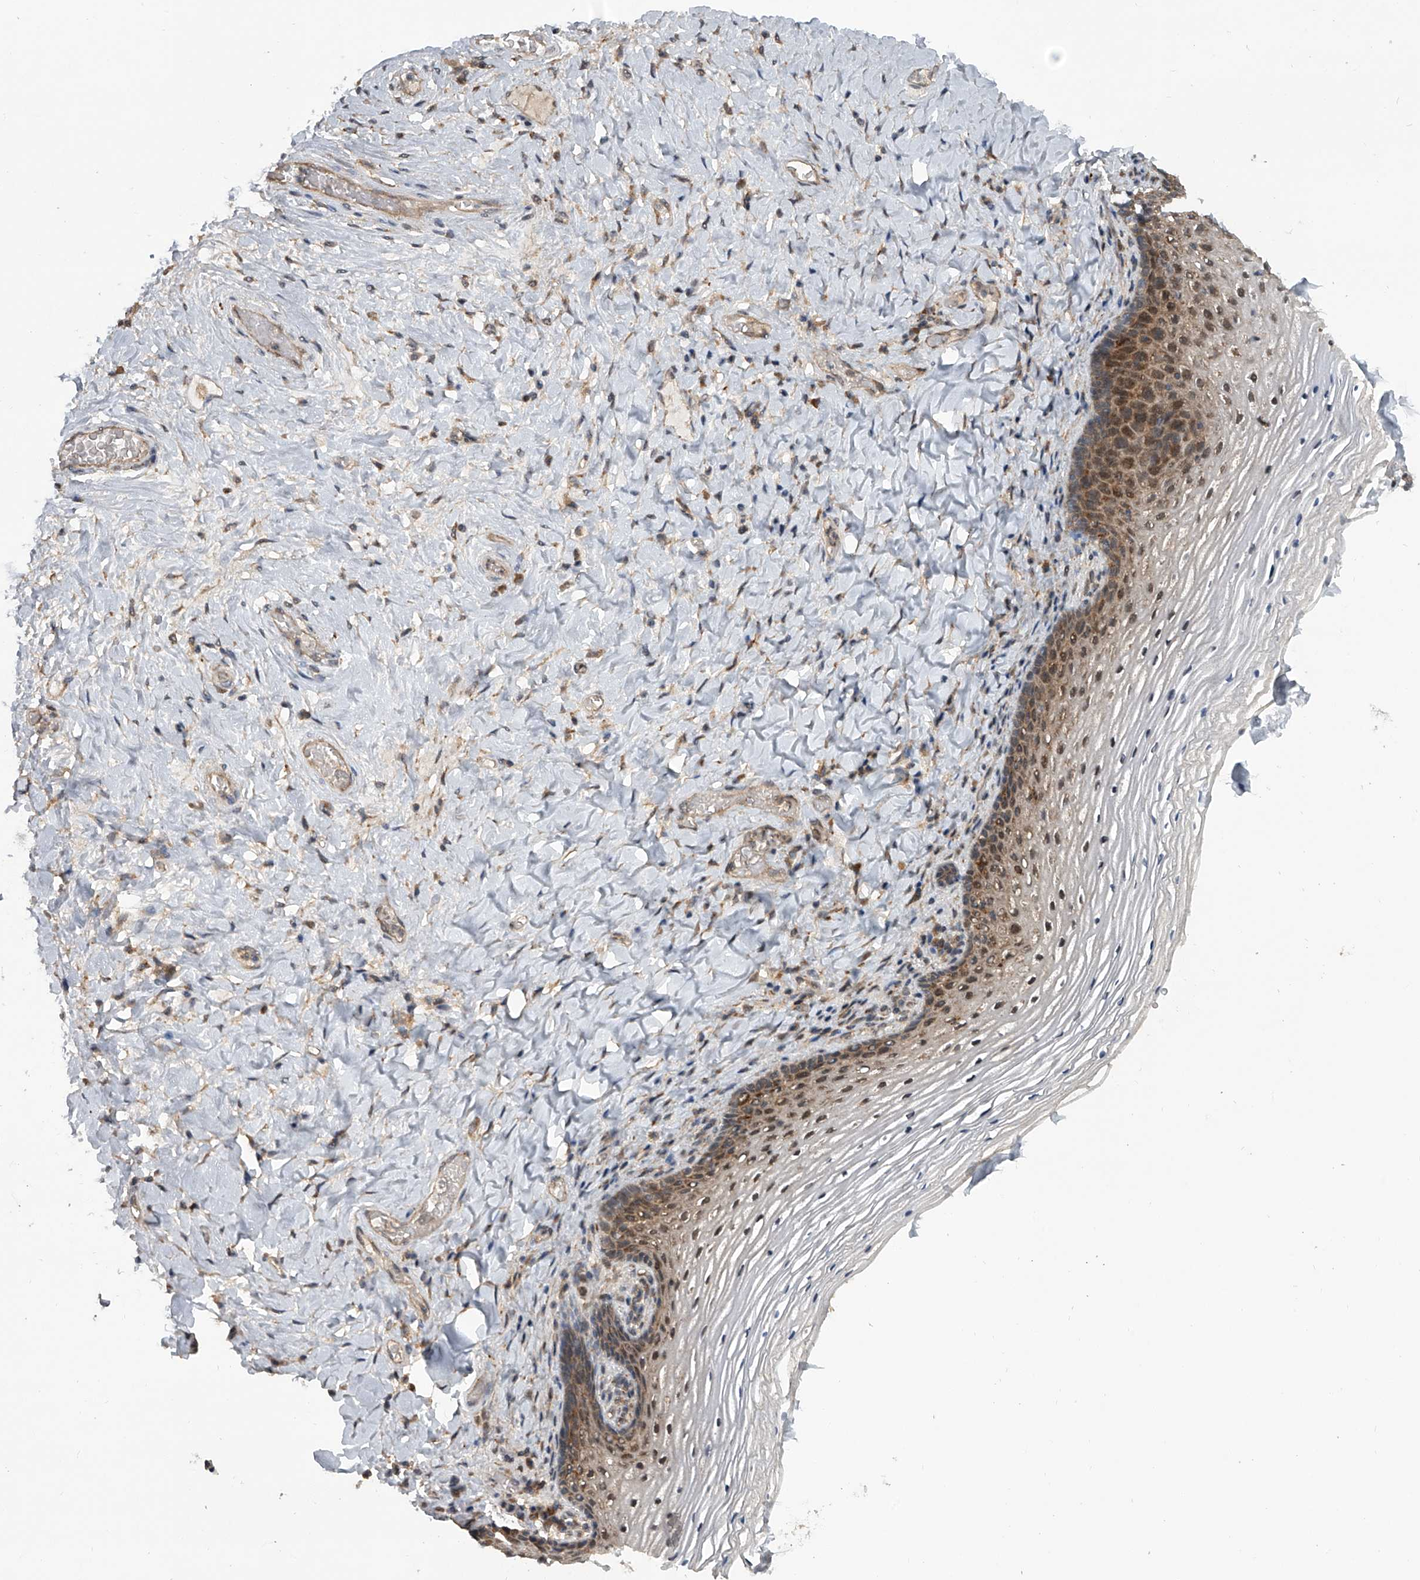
{"staining": {"intensity": "moderate", "quantity": "25%-75%", "location": "cytoplasmic/membranous"}, "tissue": "vagina", "cell_type": "Squamous epithelial cells", "image_type": "normal", "snomed": [{"axis": "morphology", "description": "Normal tissue, NOS"}, {"axis": "topography", "description": "Vagina"}], "caption": "The histopathology image shows a brown stain indicating the presence of a protein in the cytoplasmic/membranous of squamous epithelial cells in vagina. (DAB (3,3'-diaminobenzidine) = brown stain, brightfield microscopy at high magnification).", "gene": "GEMIN8", "patient": {"sex": "female", "age": 60}}